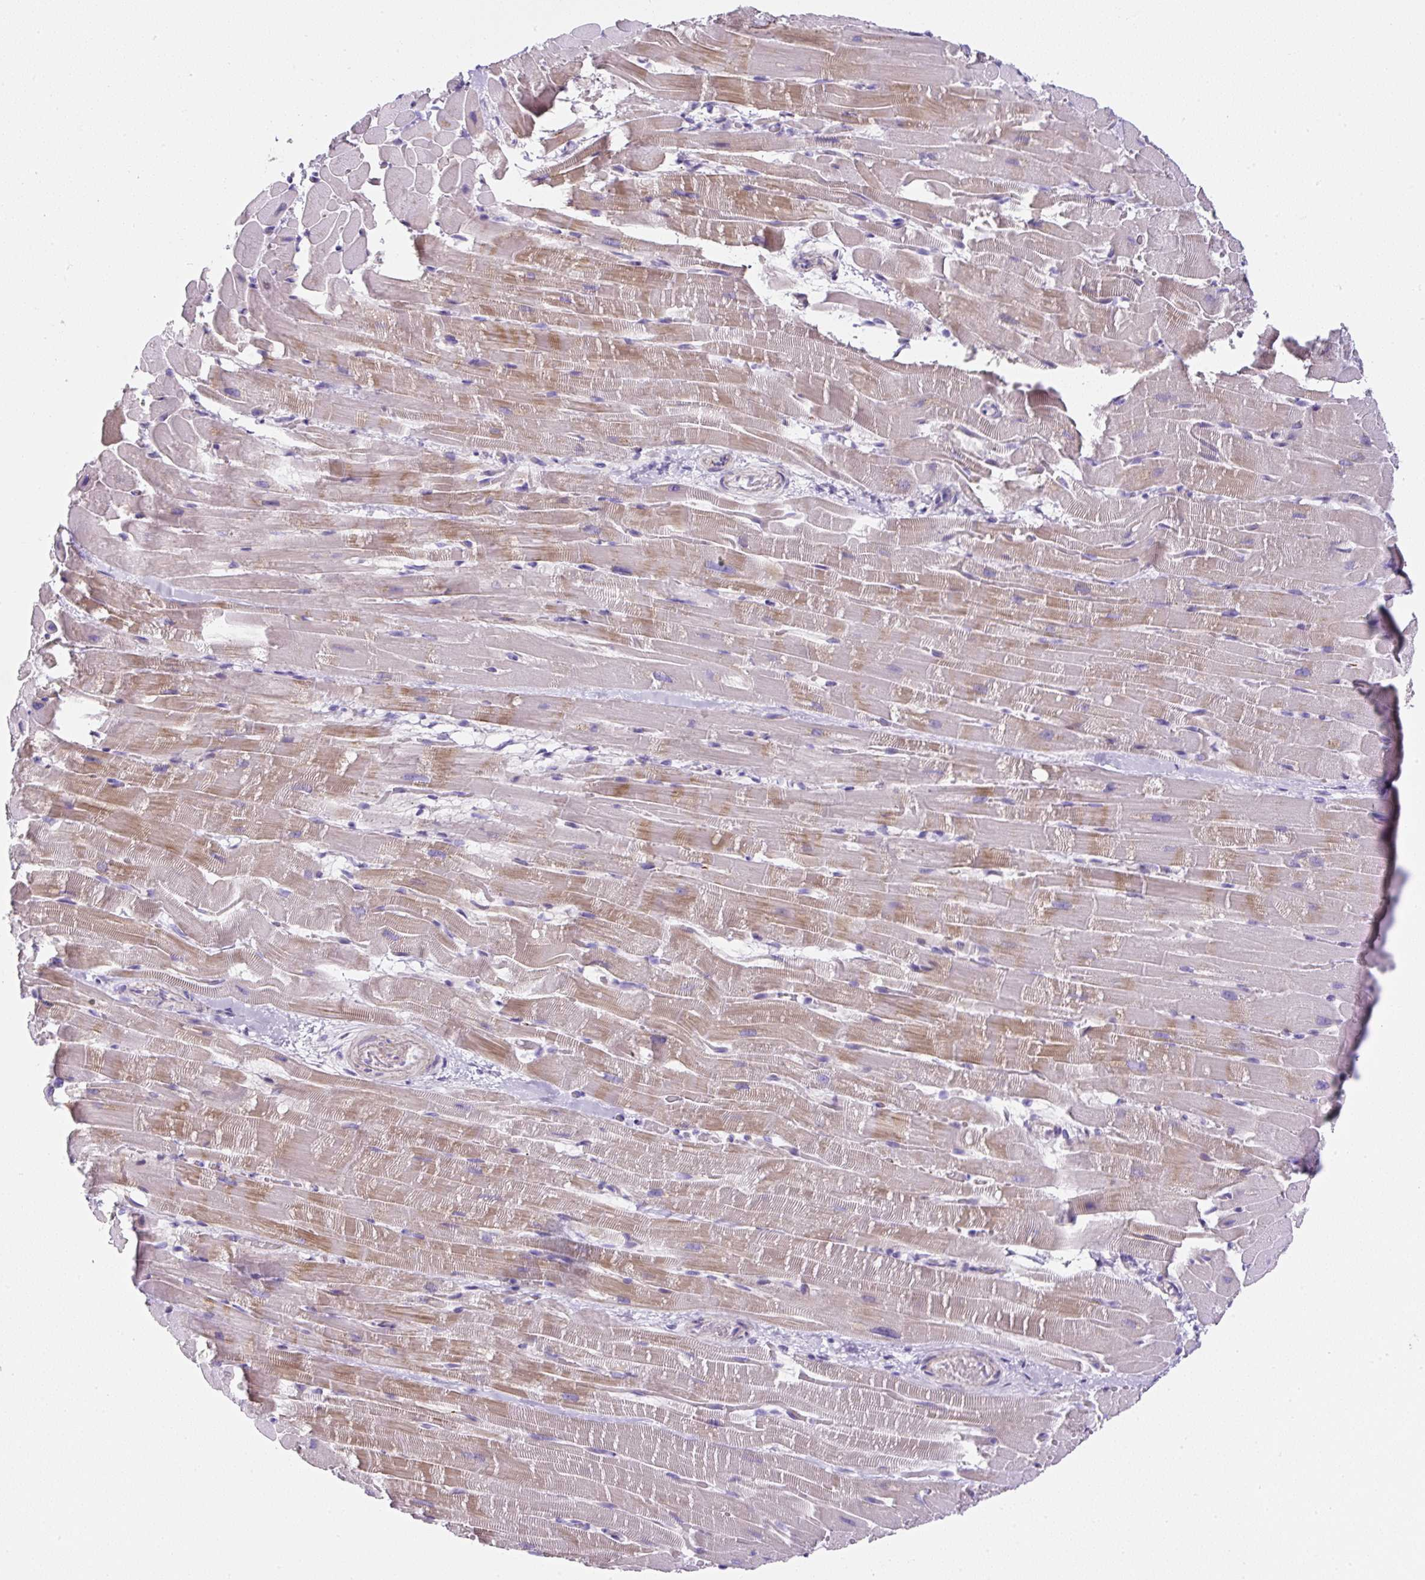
{"staining": {"intensity": "moderate", "quantity": "25%-75%", "location": "cytoplasmic/membranous"}, "tissue": "heart muscle", "cell_type": "Cardiomyocytes", "image_type": "normal", "snomed": [{"axis": "morphology", "description": "Normal tissue, NOS"}, {"axis": "topography", "description": "Heart"}], "caption": "The immunohistochemical stain highlights moderate cytoplasmic/membranous positivity in cardiomyocytes of unremarkable heart muscle.", "gene": "OR14A2", "patient": {"sex": "male", "age": 37}}